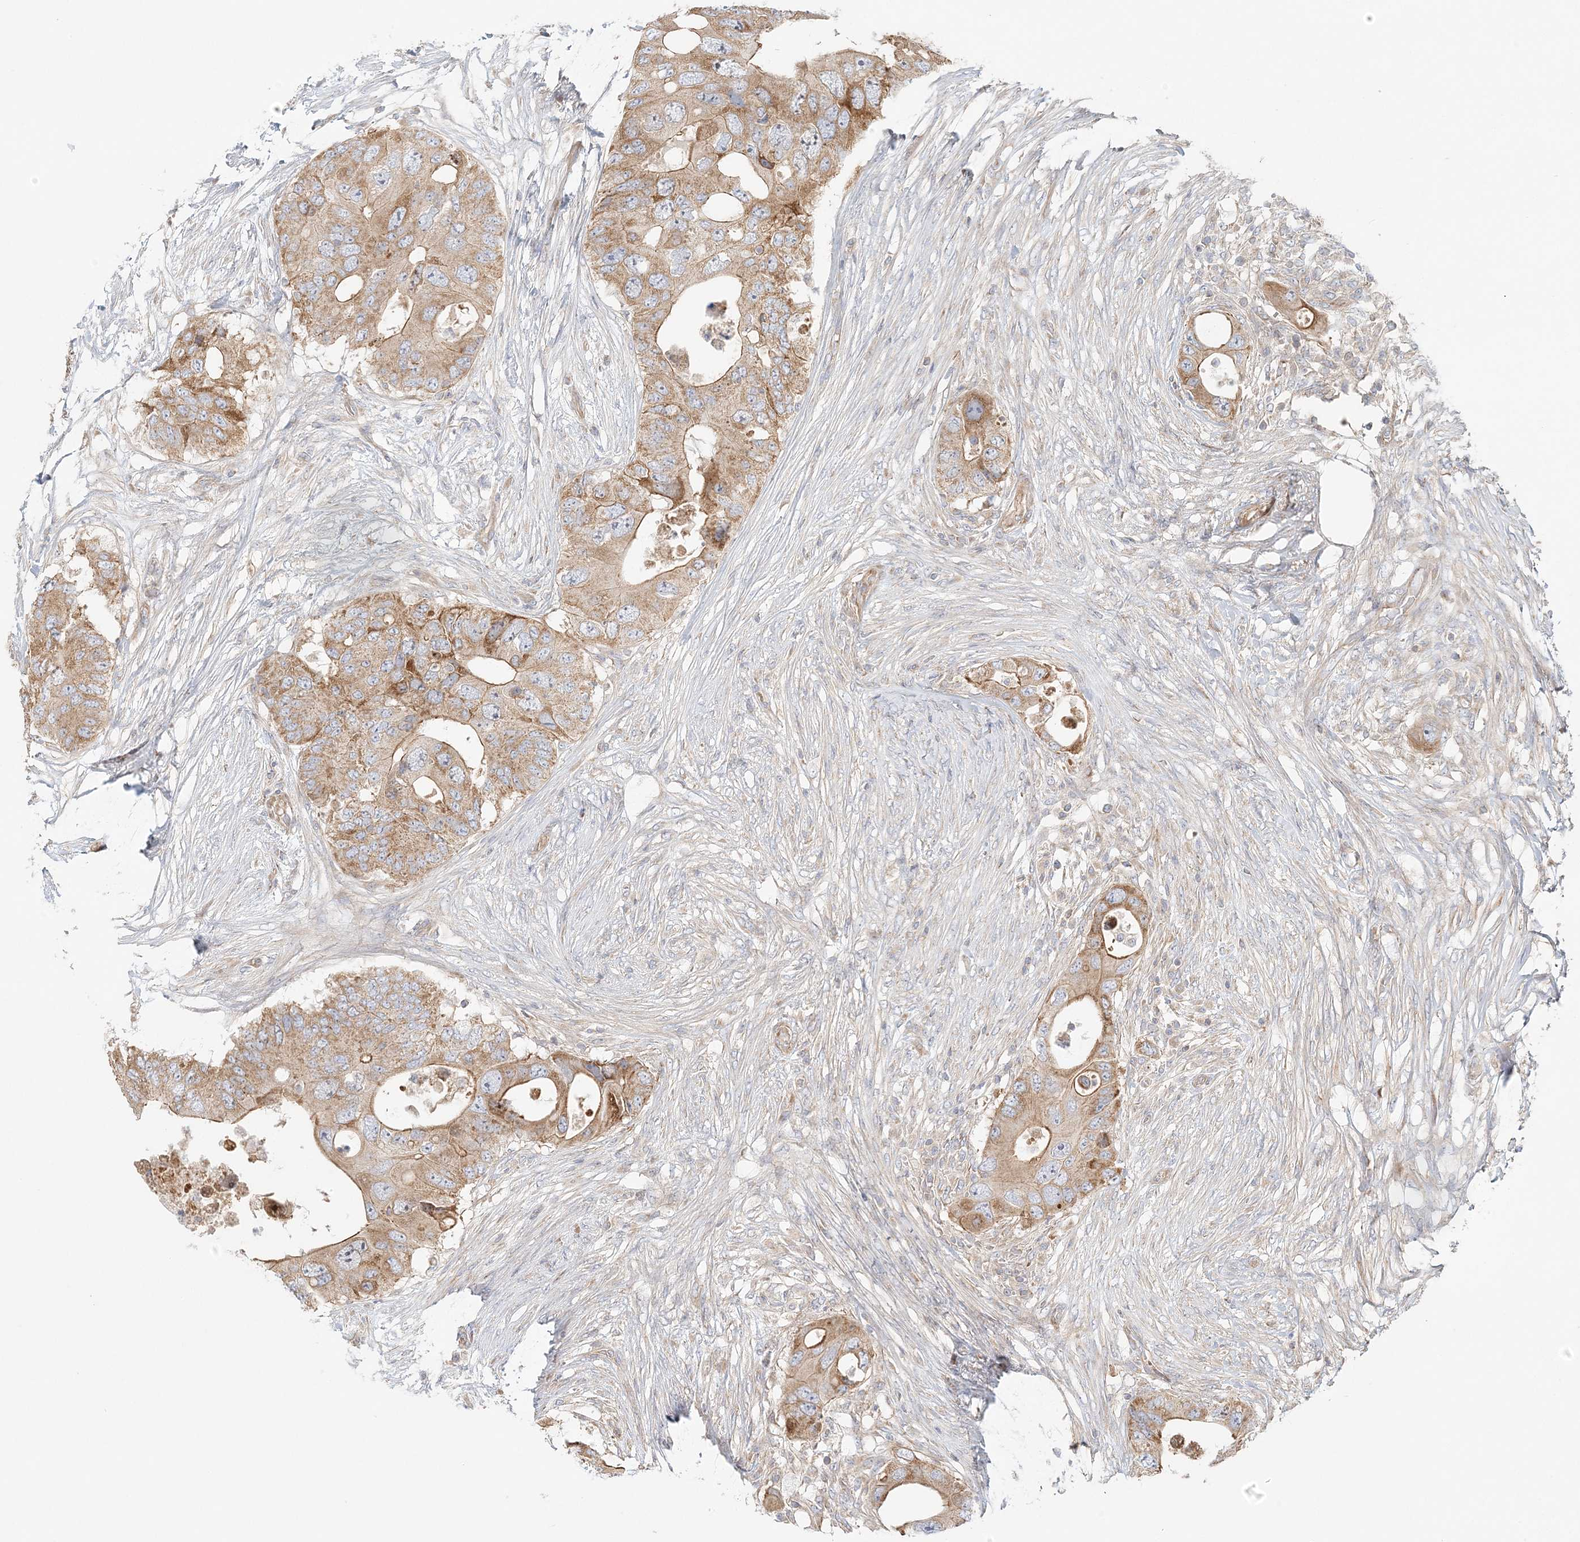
{"staining": {"intensity": "moderate", "quantity": ">75%", "location": "cytoplasmic/membranous"}, "tissue": "colorectal cancer", "cell_type": "Tumor cells", "image_type": "cancer", "snomed": [{"axis": "morphology", "description": "Adenocarcinoma, NOS"}, {"axis": "topography", "description": "Colon"}], "caption": "Colorectal cancer was stained to show a protein in brown. There is medium levels of moderate cytoplasmic/membranous staining in about >75% of tumor cells.", "gene": "KIAA0232", "patient": {"sex": "male", "age": 71}}